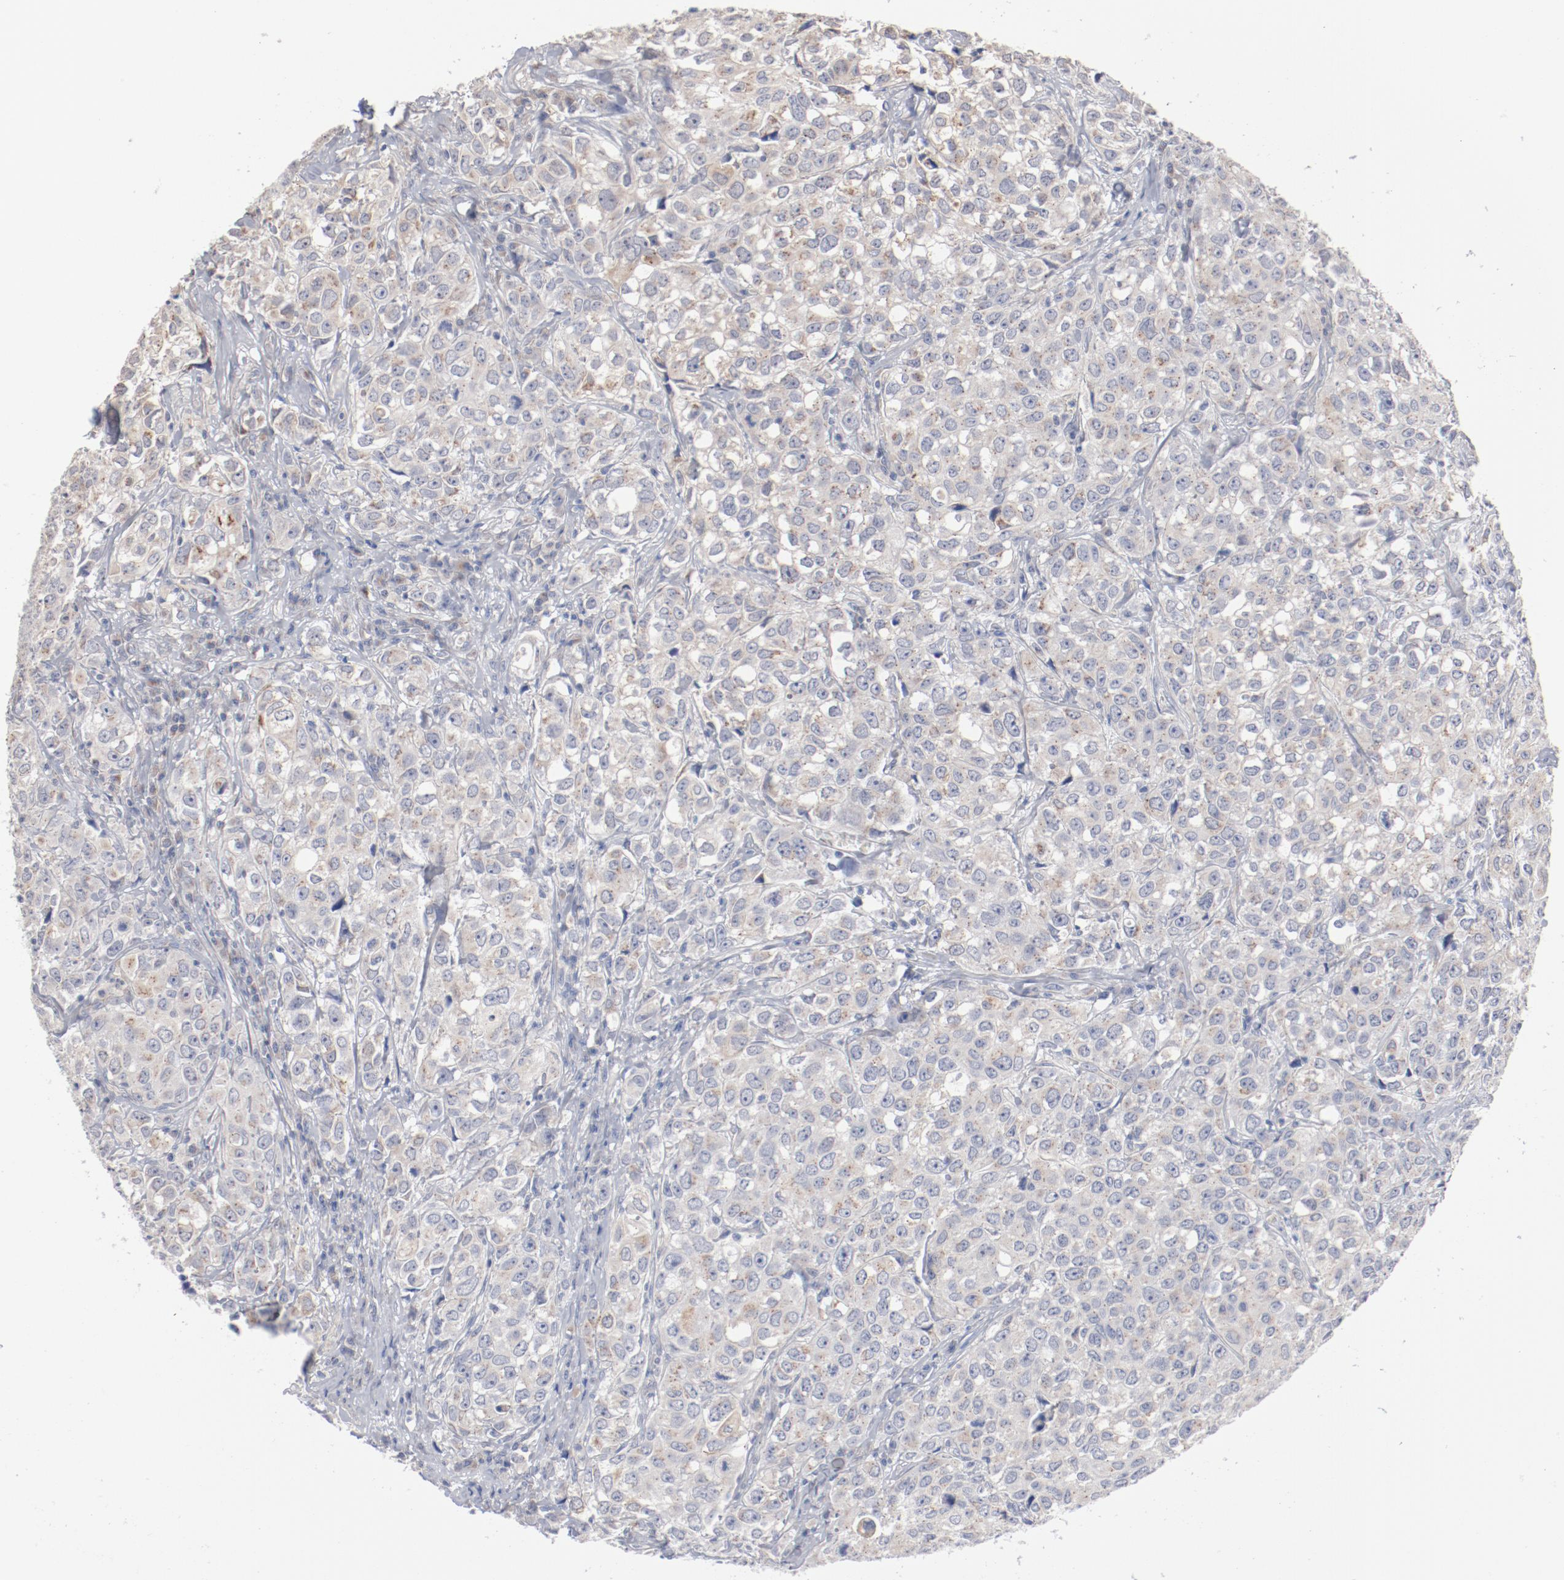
{"staining": {"intensity": "negative", "quantity": "none", "location": "none"}, "tissue": "urothelial cancer", "cell_type": "Tumor cells", "image_type": "cancer", "snomed": [{"axis": "morphology", "description": "Urothelial carcinoma, High grade"}, {"axis": "topography", "description": "Urinary bladder"}], "caption": "Urothelial cancer stained for a protein using immunohistochemistry demonstrates no expression tumor cells.", "gene": "AK7", "patient": {"sex": "female", "age": 75}}